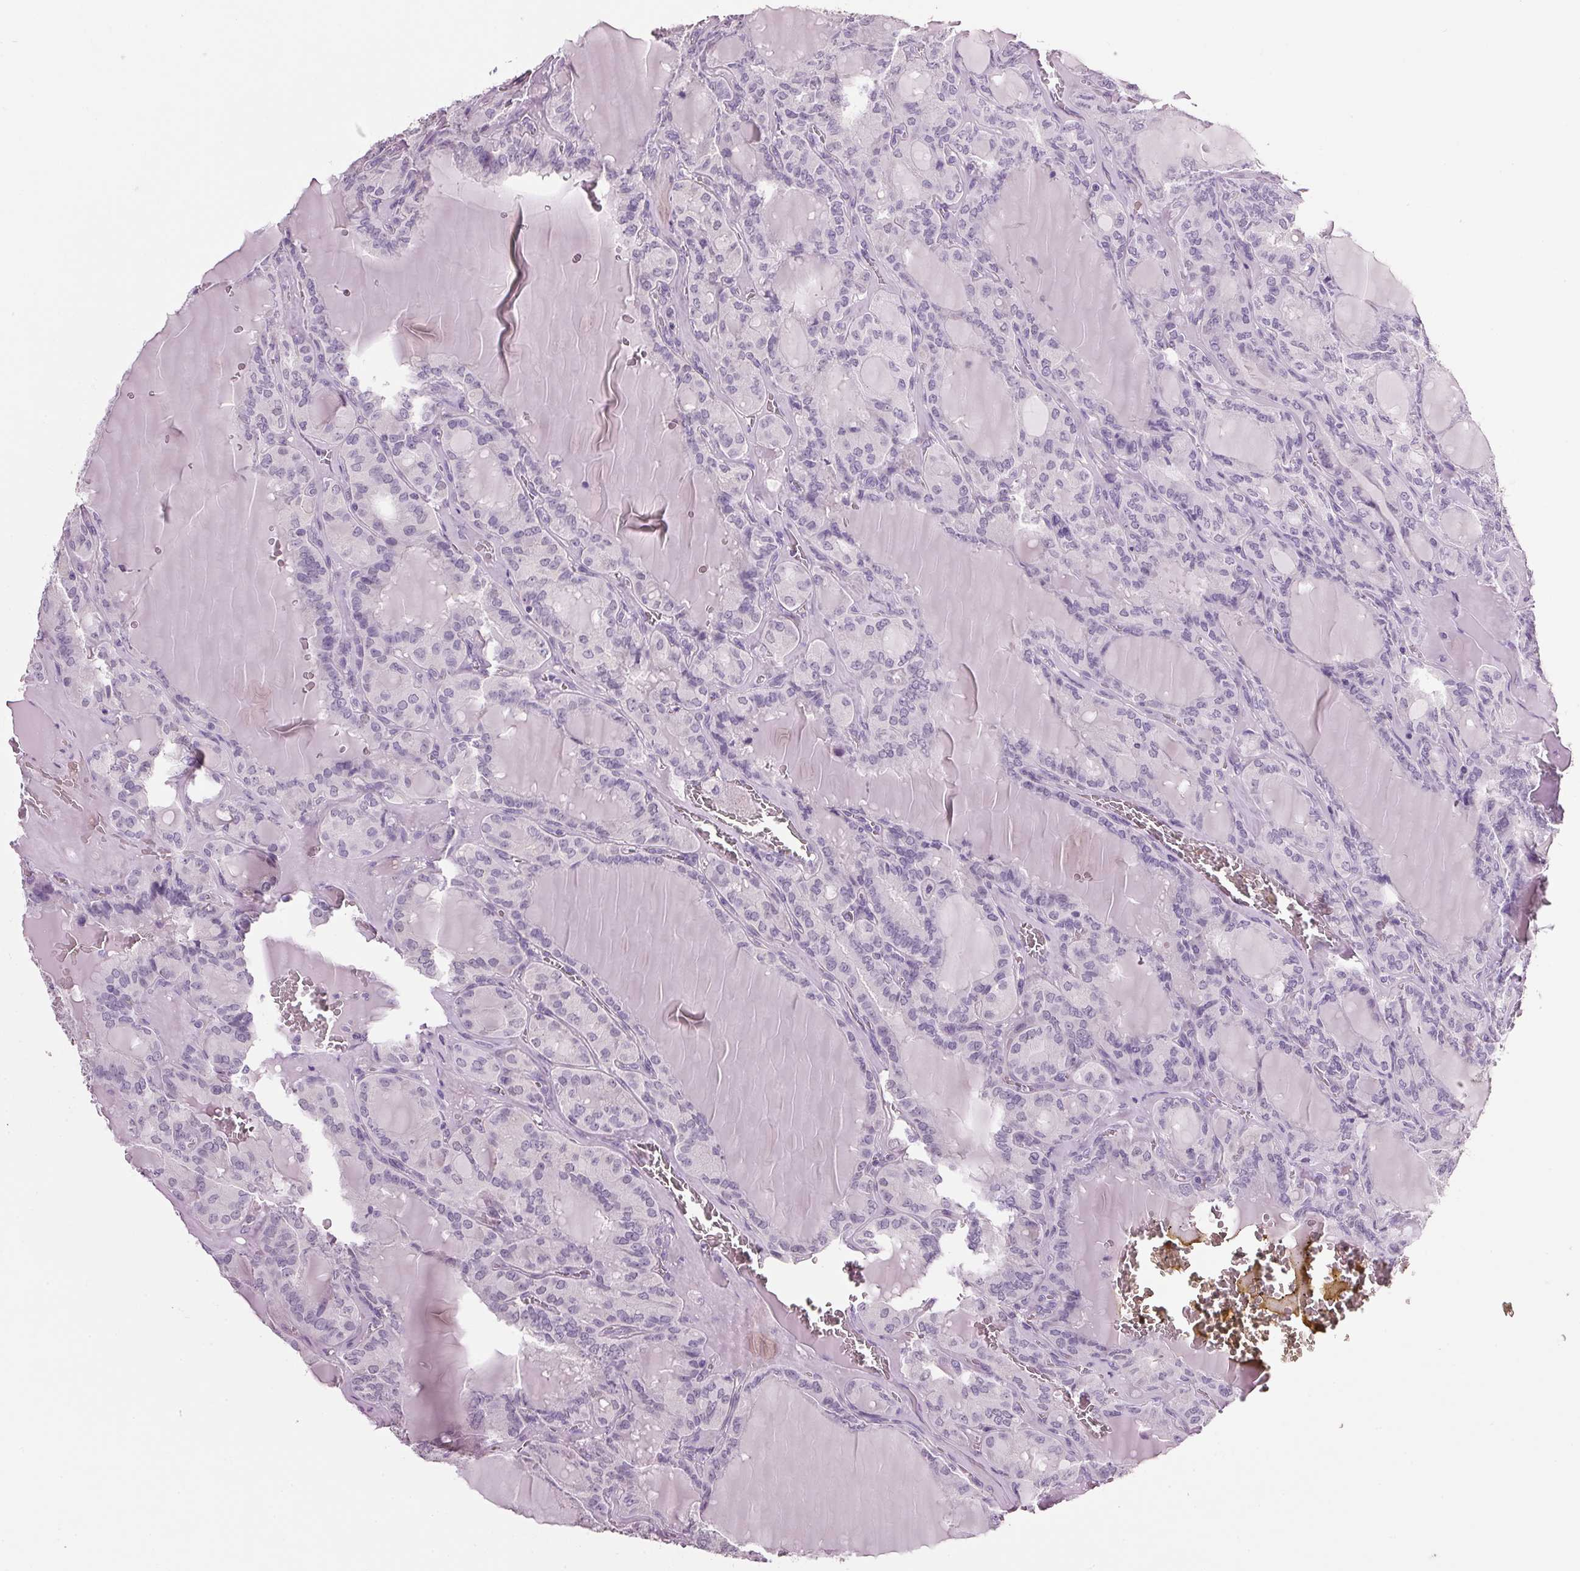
{"staining": {"intensity": "negative", "quantity": "none", "location": "none"}, "tissue": "thyroid cancer", "cell_type": "Tumor cells", "image_type": "cancer", "snomed": [{"axis": "morphology", "description": "Papillary adenocarcinoma, NOS"}, {"axis": "topography", "description": "Thyroid gland"}], "caption": "The photomicrograph shows no significant expression in tumor cells of thyroid cancer (papillary adenocarcinoma).", "gene": "PPP1R1A", "patient": {"sex": "male", "age": 87}}